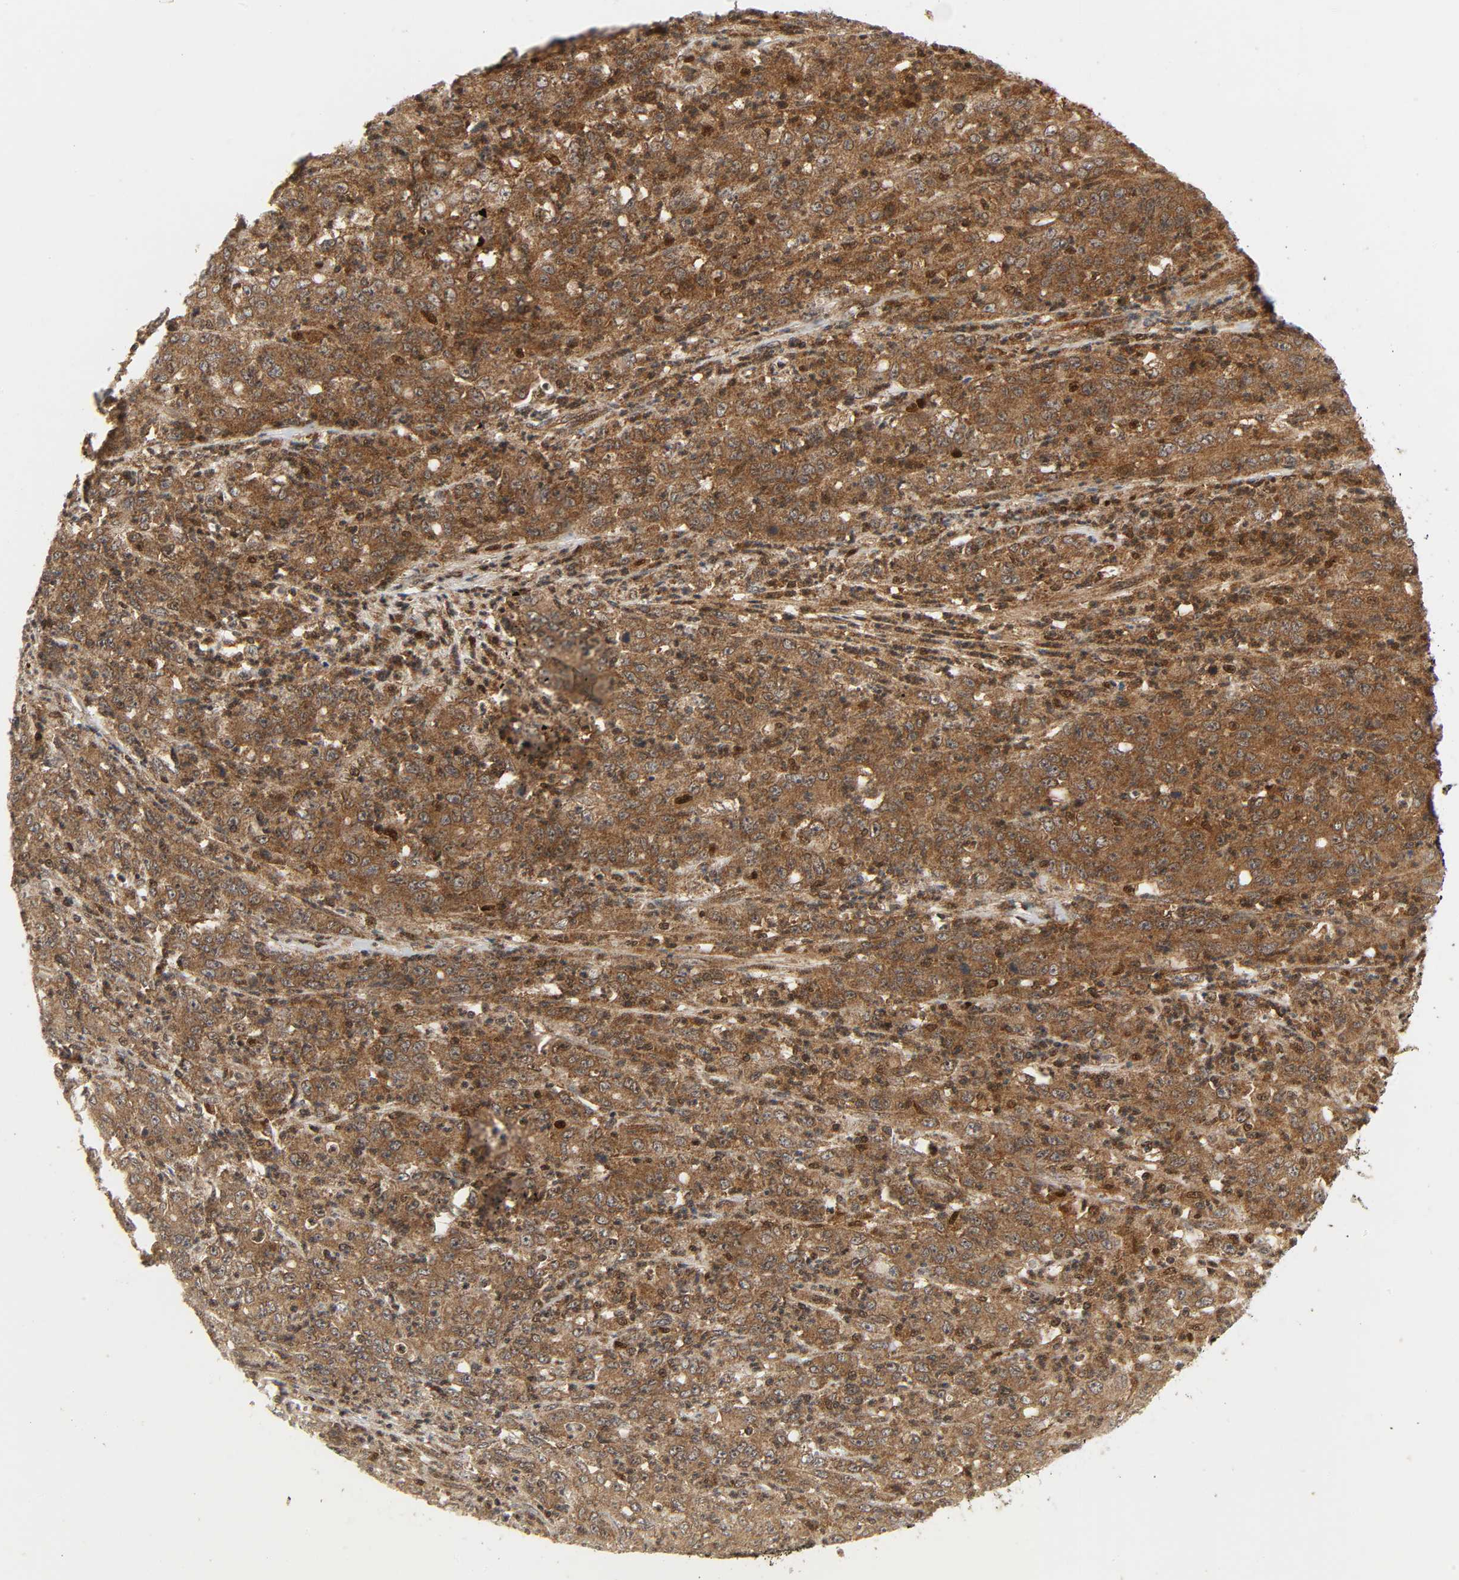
{"staining": {"intensity": "moderate", "quantity": ">75%", "location": "cytoplasmic/membranous"}, "tissue": "stomach cancer", "cell_type": "Tumor cells", "image_type": "cancer", "snomed": [{"axis": "morphology", "description": "Adenocarcinoma, NOS"}, {"axis": "topography", "description": "Stomach, lower"}], "caption": "Immunohistochemical staining of stomach cancer reveals moderate cytoplasmic/membranous protein staining in about >75% of tumor cells.", "gene": "CHUK", "patient": {"sex": "female", "age": 71}}